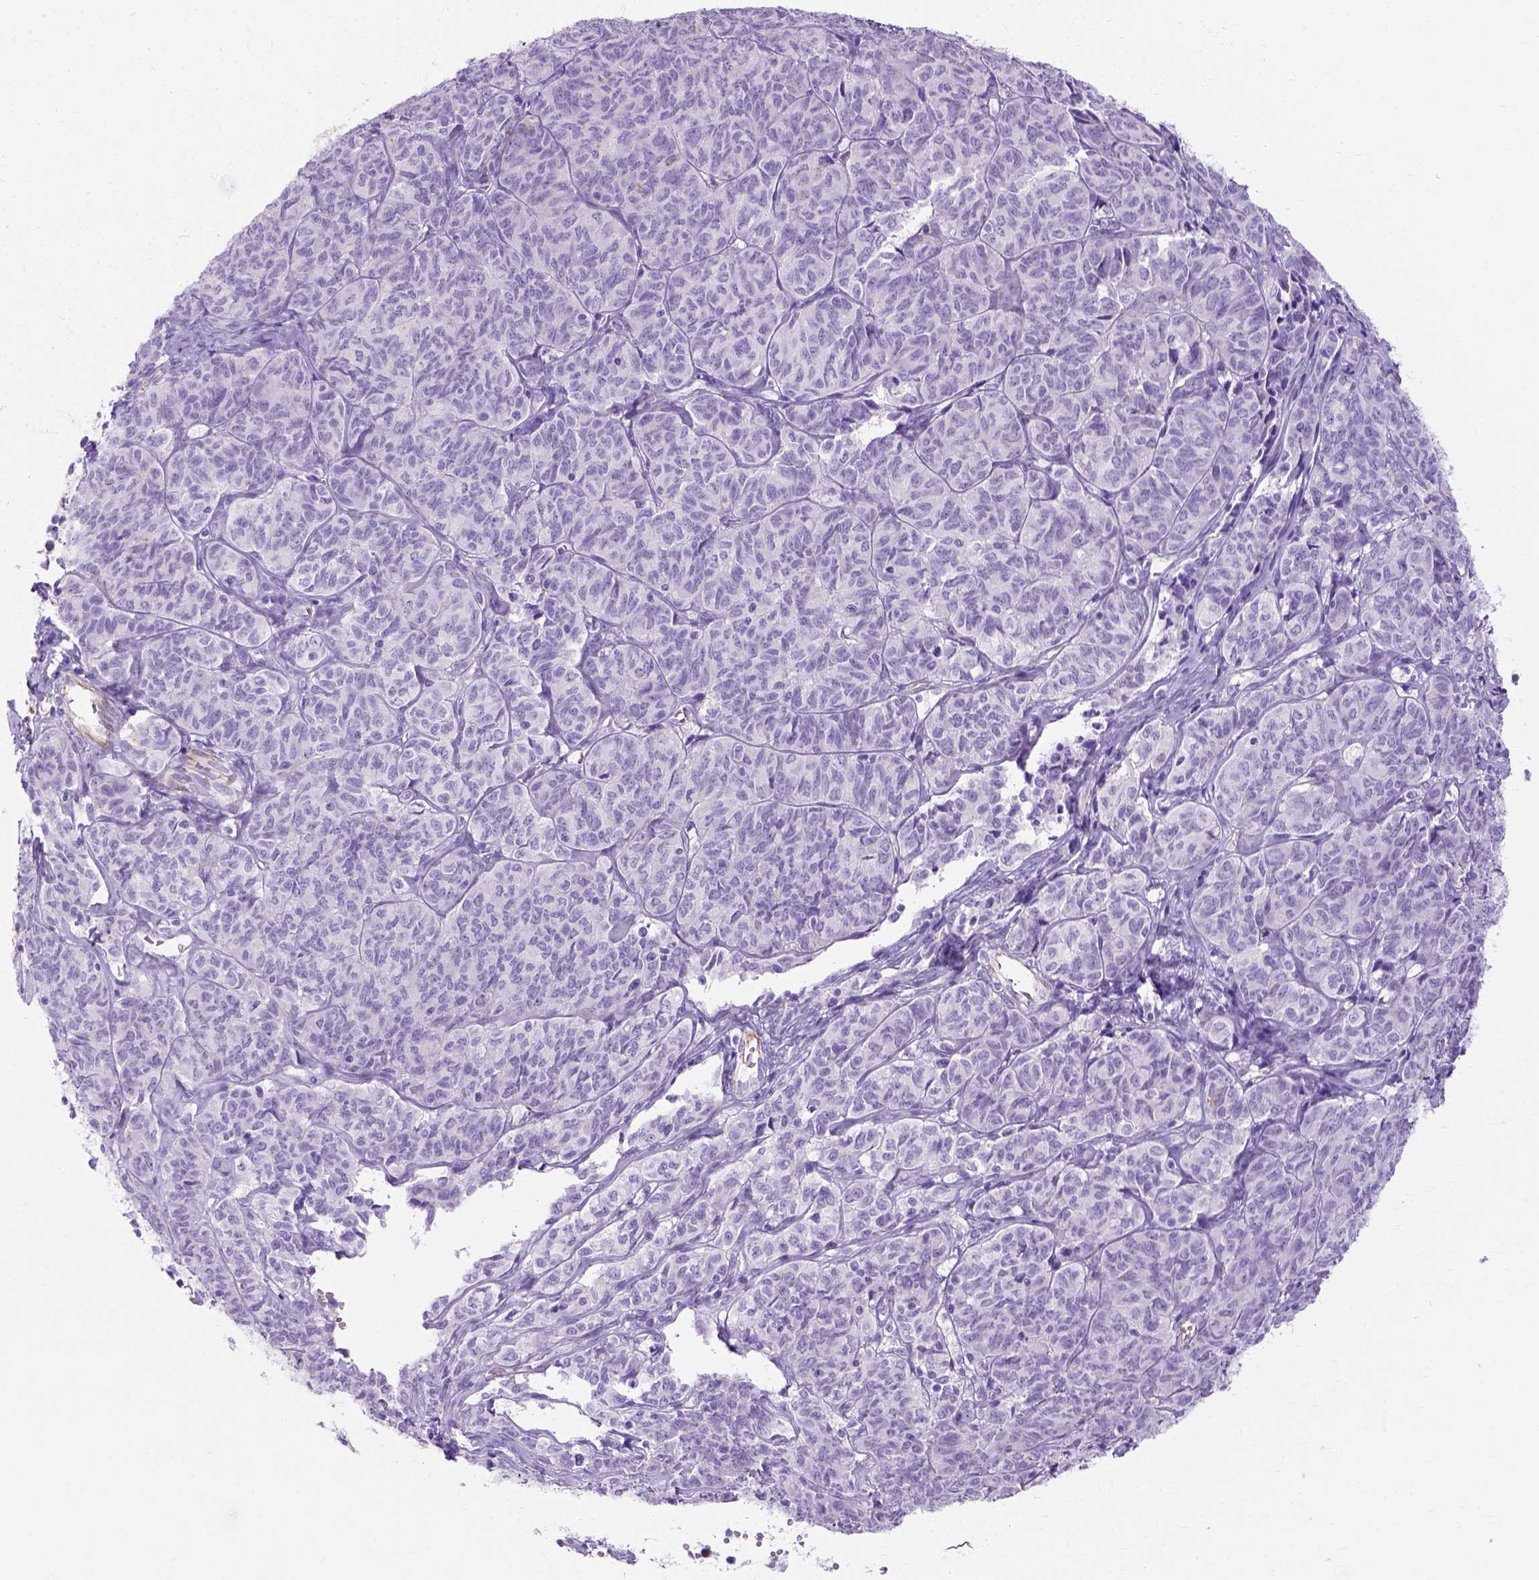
{"staining": {"intensity": "negative", "quantity": "none", "location": "none"}, "tissue": "ovarian cancer", "cell_type": "Tumor cells", "image_type": "cancer", "snomed": [{"axis": "morphology", "description": "Carcinoma, endometroid"}, {"axis": "topography", "description": "Ovary"}], "caption": "This is a micrograph of immunohistochemistry (IHC) staining of ovarian endometroid carcinoma, which shows no expression in tumor cells. (Immunohistochemistry (ihc), brightfield microscopy, high magnification).", "gene": "MYH15", "patient": {"sex": "female", "age": 80}}